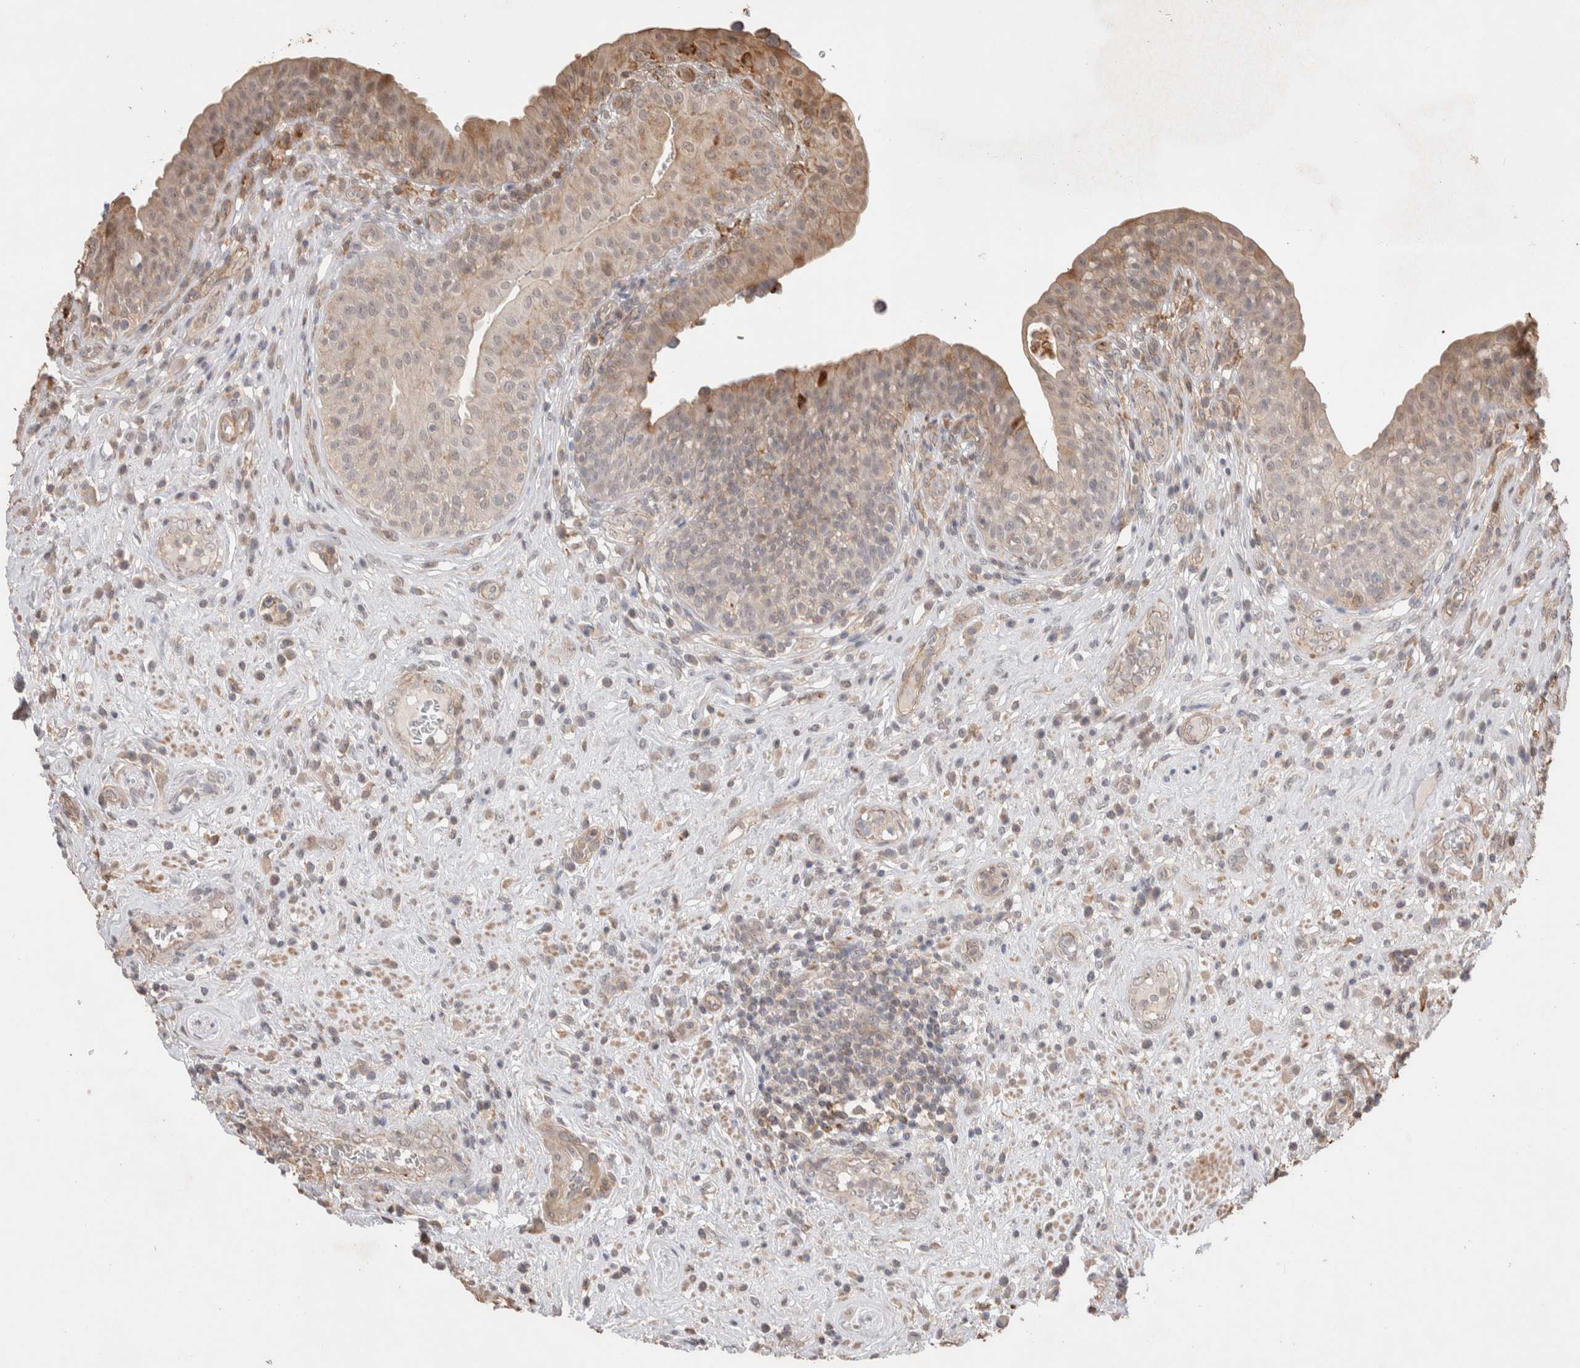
{"staining": {"intensity": "moderate", "quantity": ">75%", "location": "cytoplasmic/membranous"}, "tissue": "urinary bladder", "cell_type": "Urothelial cells", "image_type": "normal", "snomed": [{"axis": "morphology", "description": "Normal tissue, NOS"}, {"axis": "topography", "description": "Urinary bladder"}], "caption": "Immunohistochemical staining of normal urinary bladder demonstrates medium levels of moderate cytoplasmic/membranous positivity in about >75% of urothelial cells.", "gene": "ZNF704", "patient": {"sex": "female", "age": 62}}